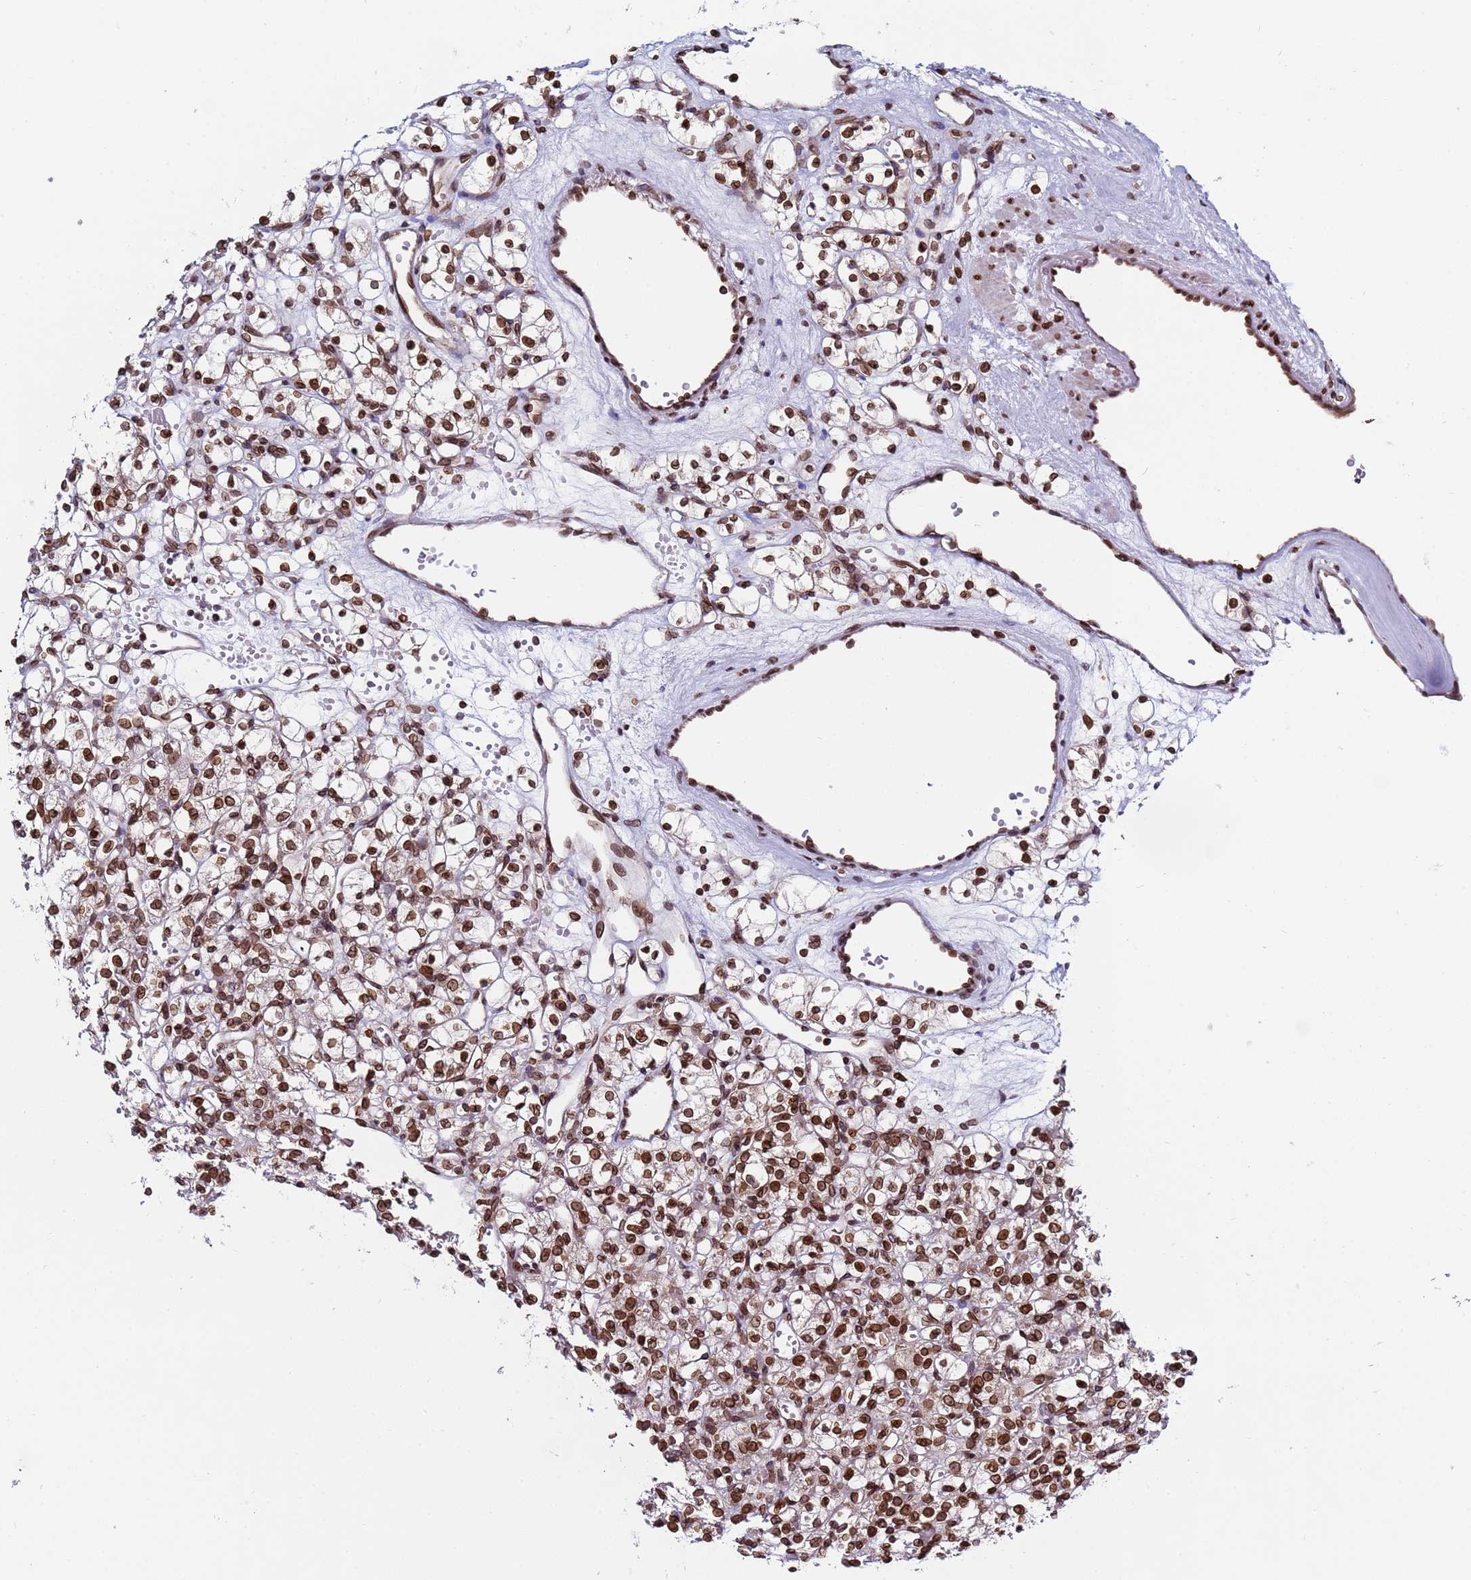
{"staining": {"intensity": "strong", "quantity": ">75%", "location": "nuclear"}, "tissue": "renal cancer", "cell_type": "Tumor cells", "image_type": "cancer", "snomed": [{"axis": "morphology", "description": "Adenocarcinoma, NOS"}, {"axis": "topography", "description": "Kidney"}], "caption": "Immunohistochemical staining of human renal cancer (adenocarcinoma) shows high levels of strong nuclear staining in approximately >75% of tumor cells.", "gene": "TOR1AIP1", "patient": {"sex": "female", "age": 59}}